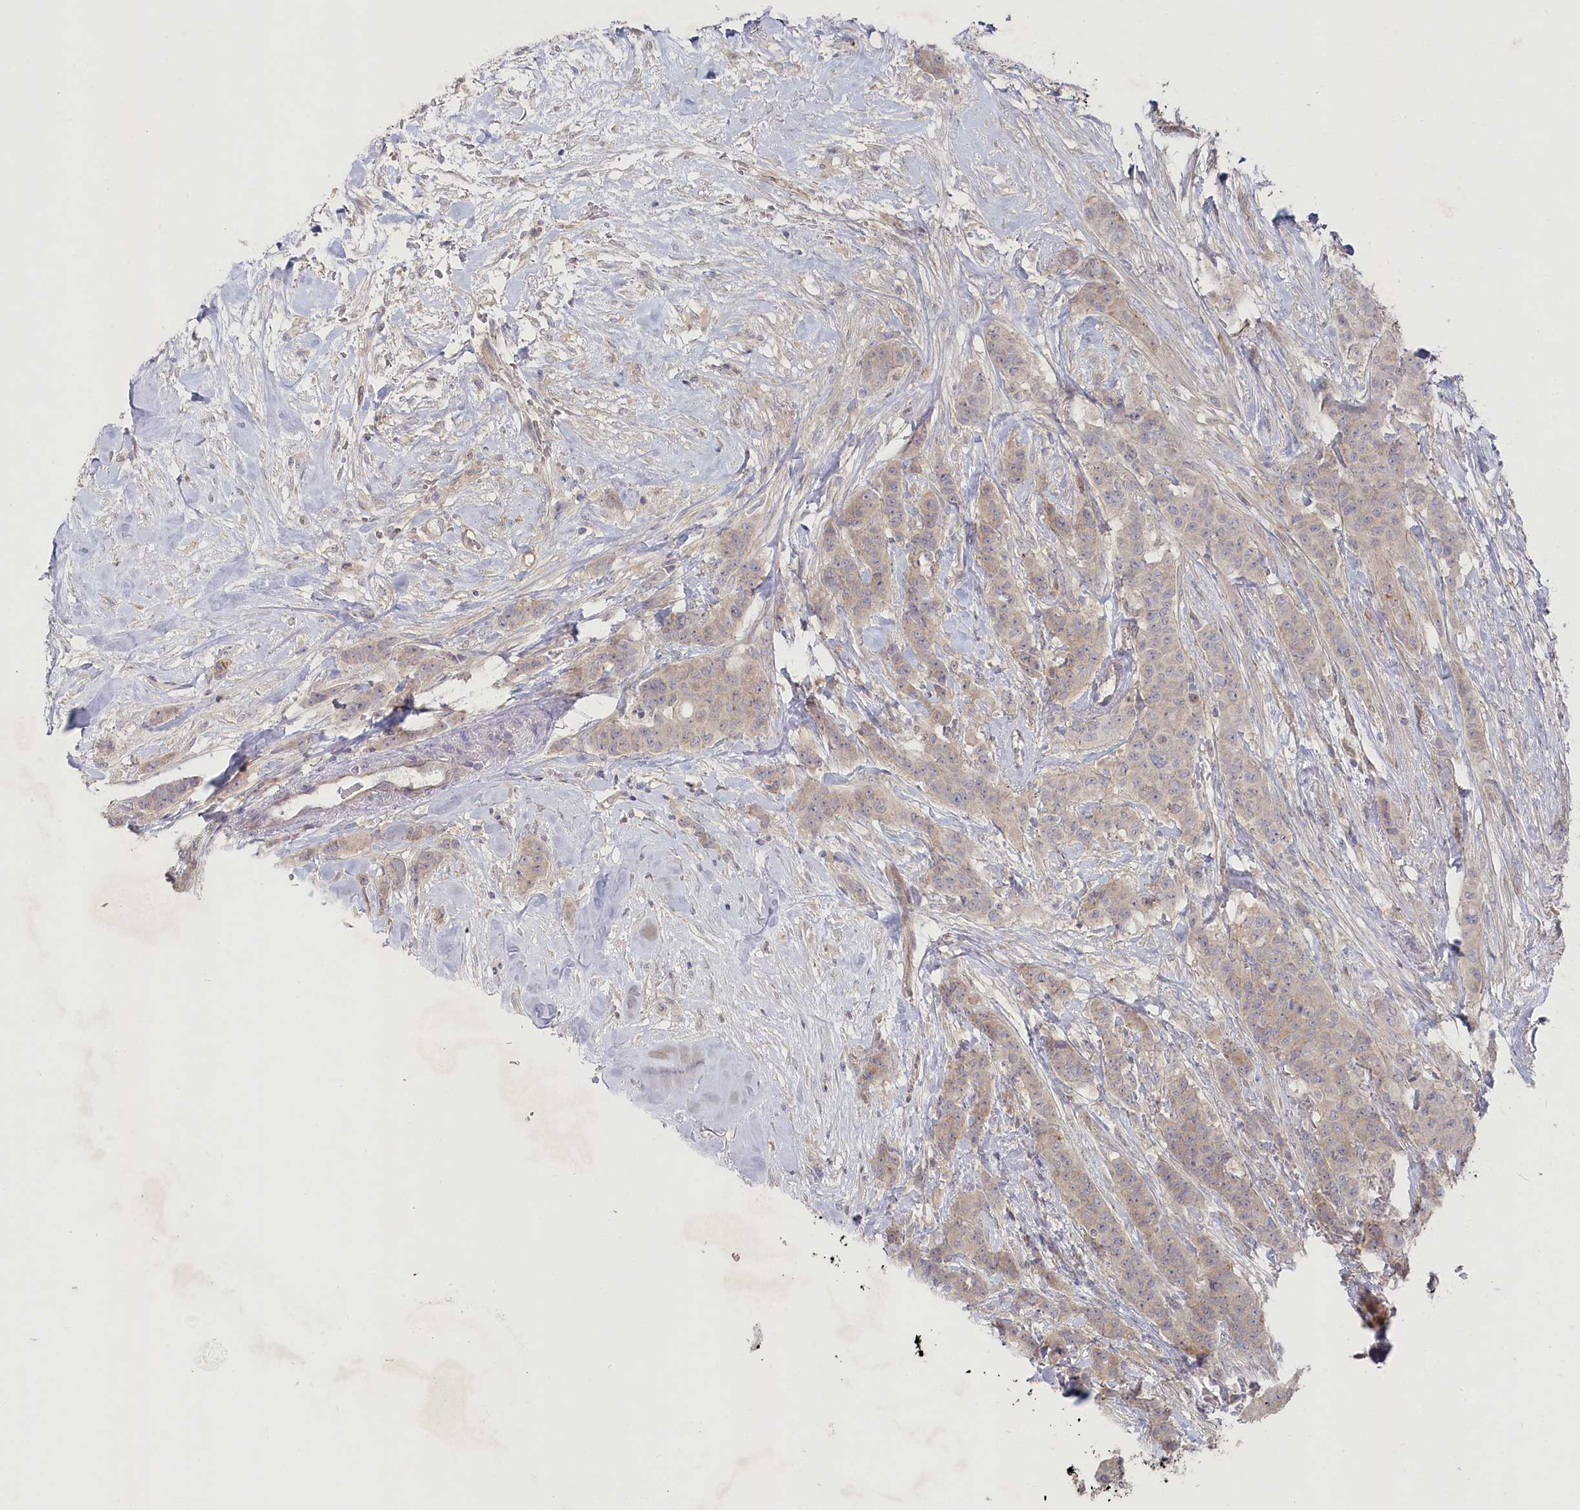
{"staining": {"intensity": "weak", "quantity": "<25%", "location": "cytoplasmic/membranous"}, "tissue": "breast cancer", "cell_type": "Tumor cells", "image_type": "cancer", "snomed": [{"axis": "morphology", "description": "Duct carcinoma"}, {"axis": "topography", "description": "Breast"}], "caption": "Immunohistochemical staining of human infiltrating ductal carcinoma (breast) displays no significant positivity in tumor cells.", "gene": "TGFBRAP1", "patient": {"sex": "female", "age": 40}}